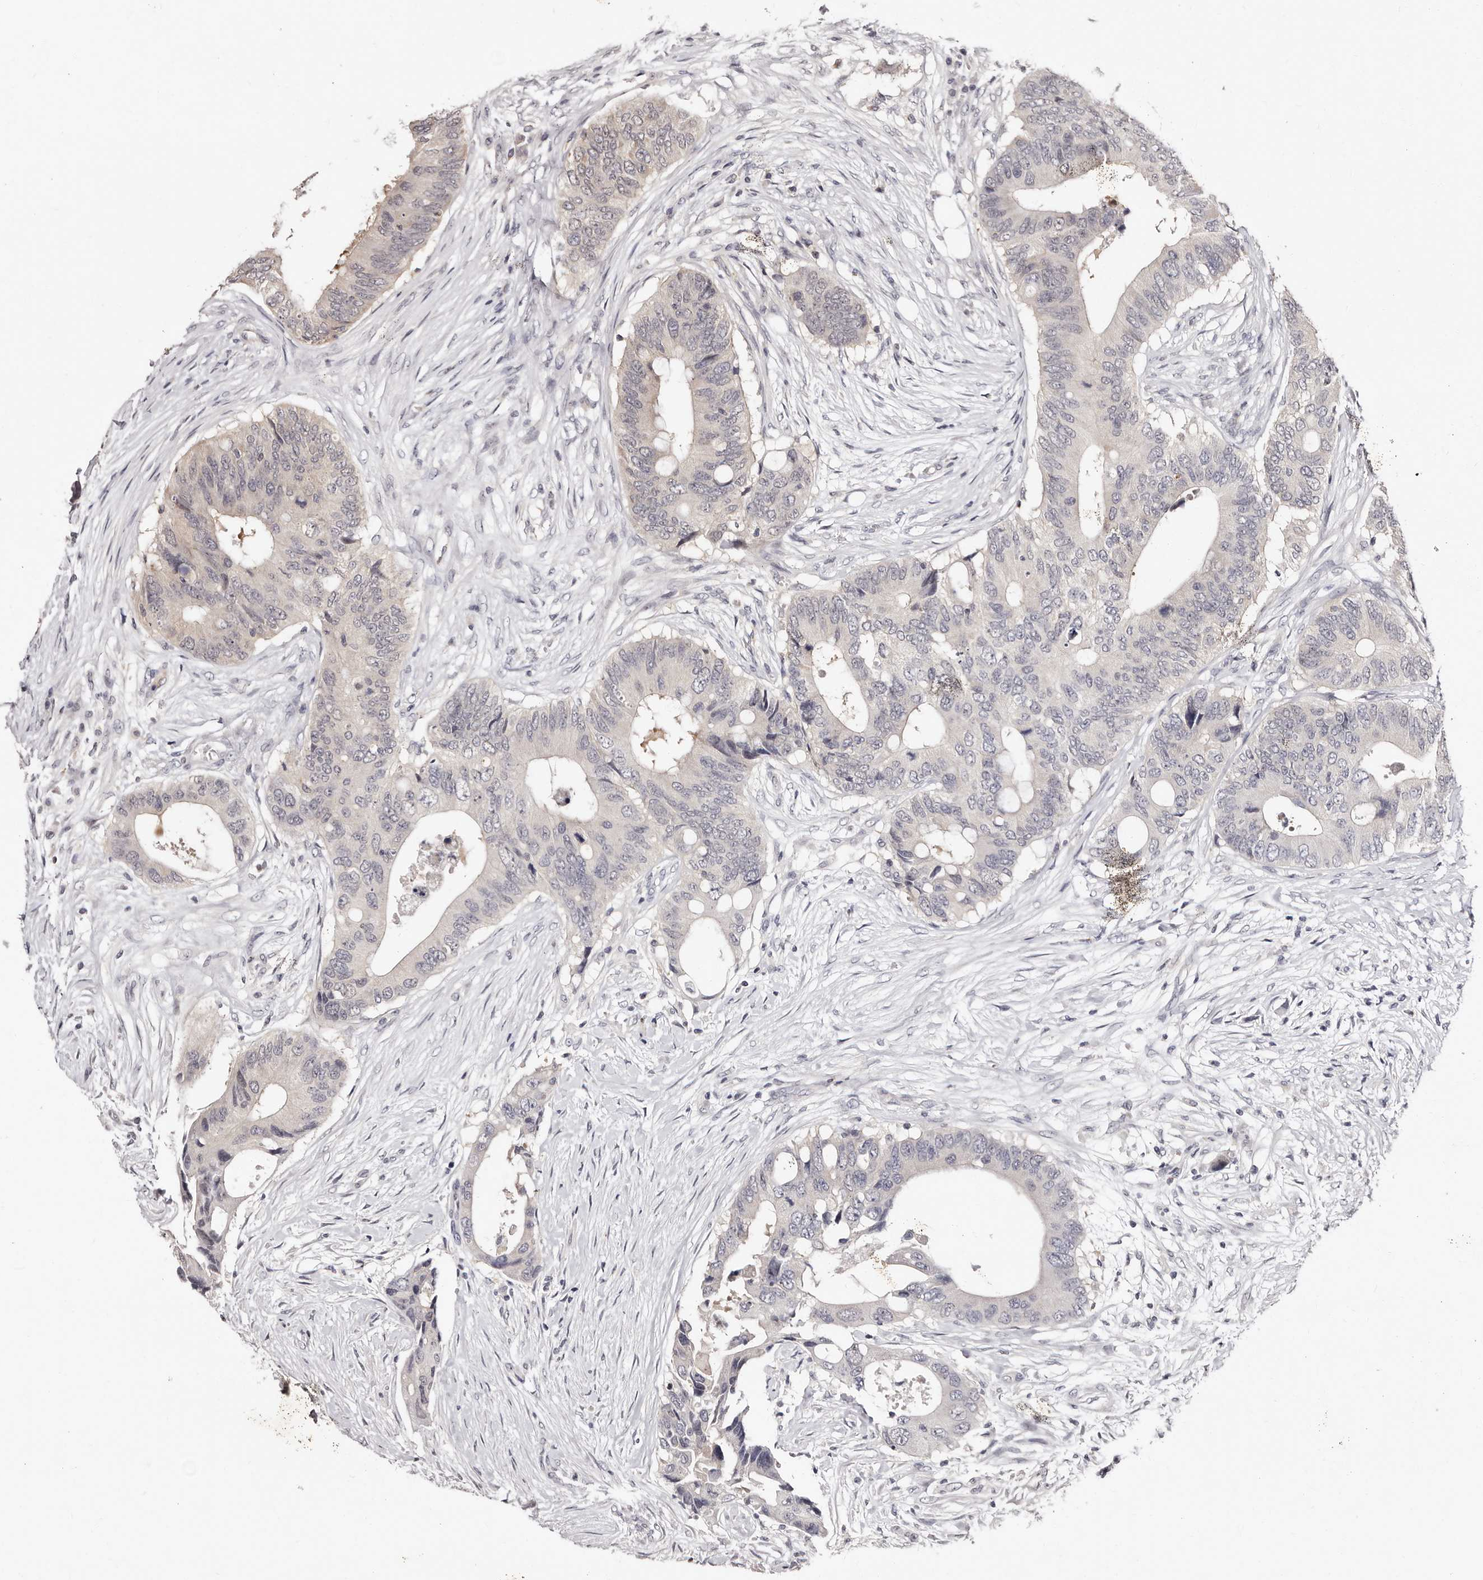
{"staining": {"intensity": "negative", "quantity": "none", "location": "none"}, "tissue": "colorectal cancer", "cell_type": "Tumor cells", "image_type": "cancer", "snomed": [{"axis": "morphology", "description": "Adenocarcinoma, NOS"}, {"axis": "topography", "description": "Colon"}], "caption": "Immunohistochemistry photomicrograph of colorectal cancer (adenocarcinoma) stained for a protein (brown), which demonstrates no staining in tumor cells.", "gene": "PHF20L1", "patient": {"sex": "male", "age": 71}}